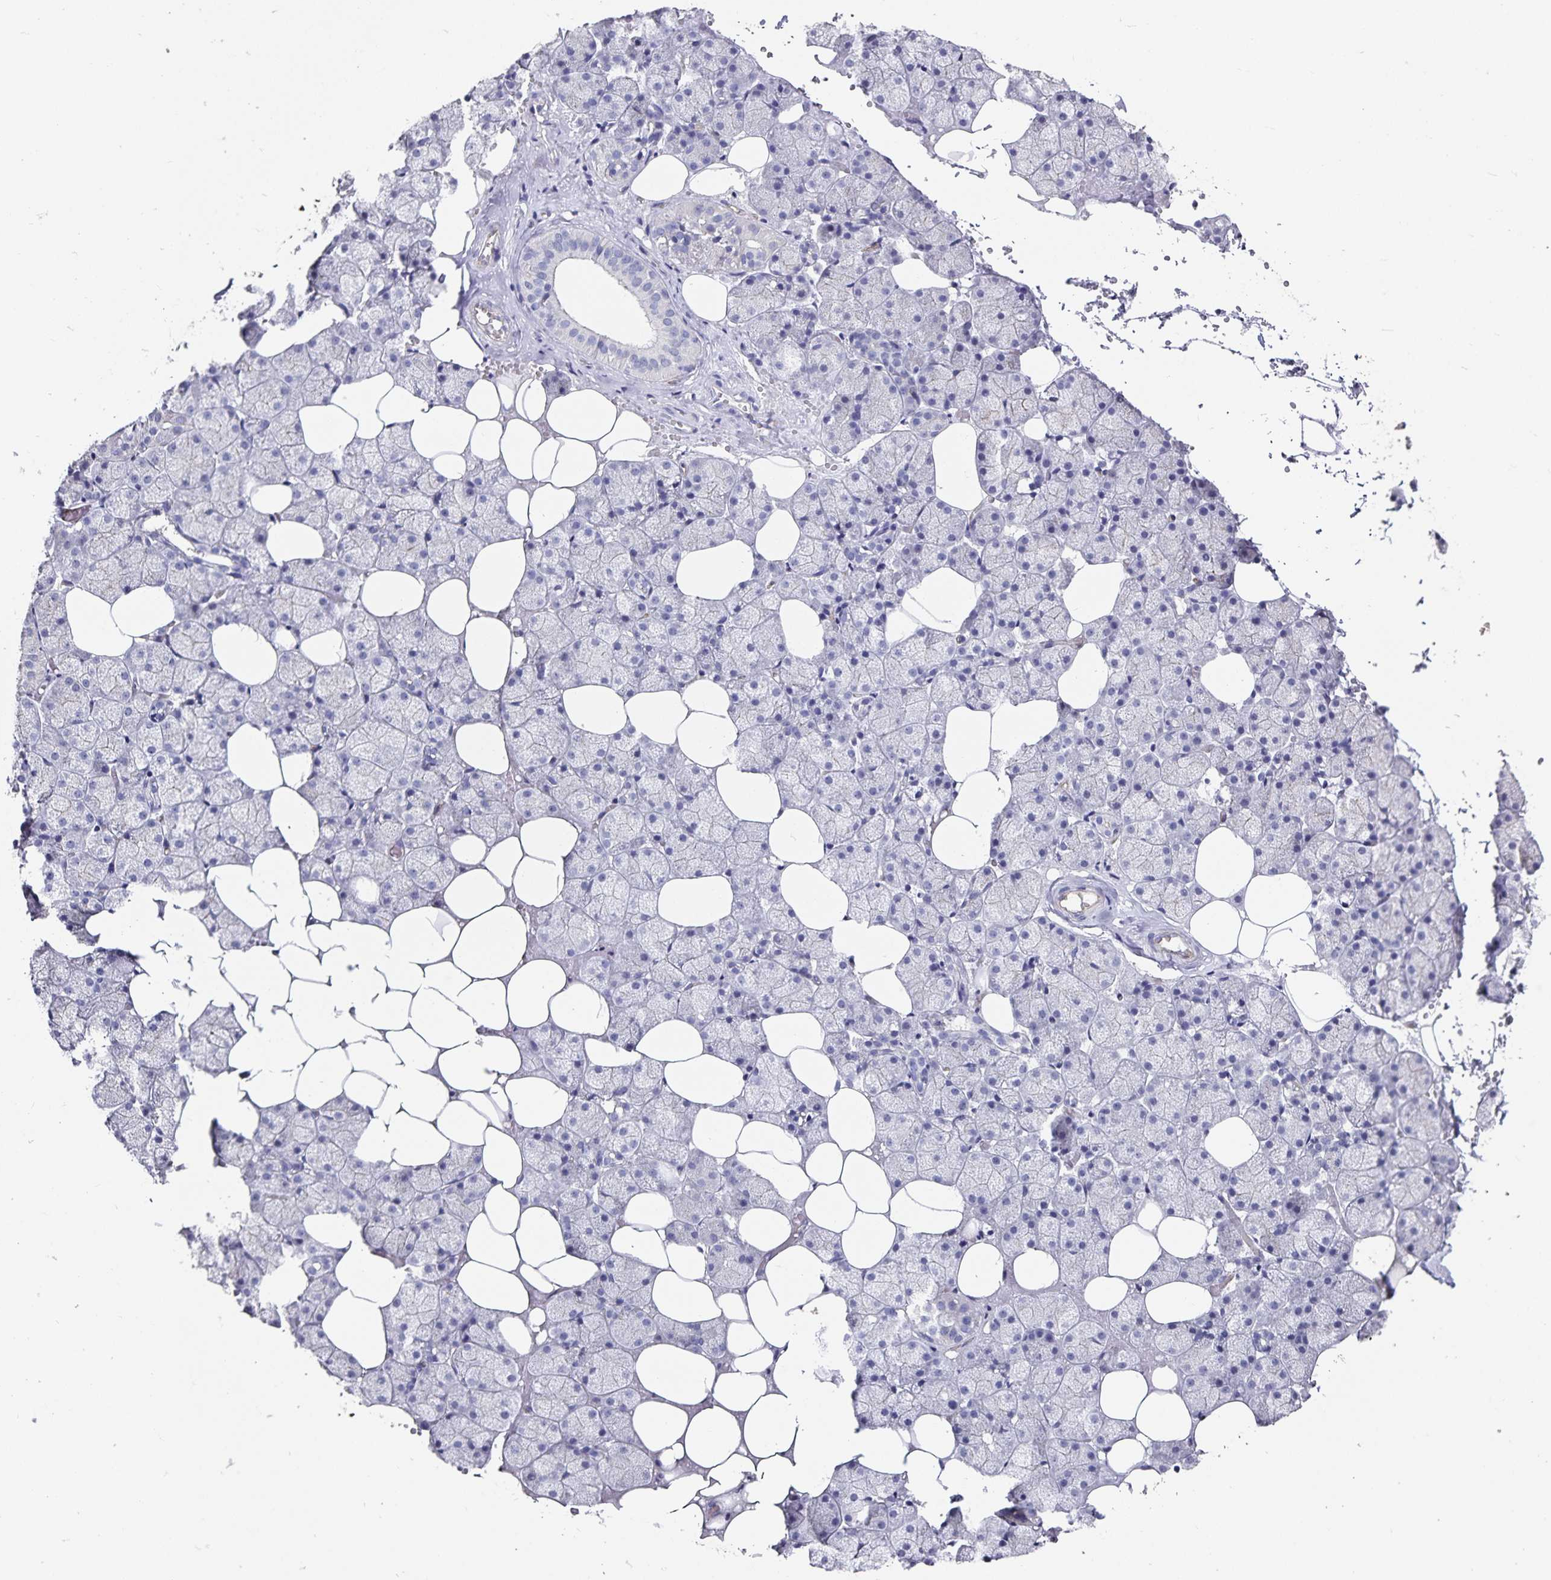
{"staining": {"intensity": "negative", "quantity": "none", "location": "none"}, "tissue": "salivary gland", "cell_type": "Glandular cells", "image_type": "normal", "snomed": [{"axis": "morphology", "description": "Normal tissue, NOS"}, {"axis": "topography", "description": "Salivary gland"}], "caption": "Photomicrograph shows no significant protein positivity in glandular cells of benign salivary gland. (DAB immunohistochemistry visualized using brightfield microscopy, high magnification).", "gene": "PODXL", "patient": {"sex": "male", "age": 38}}